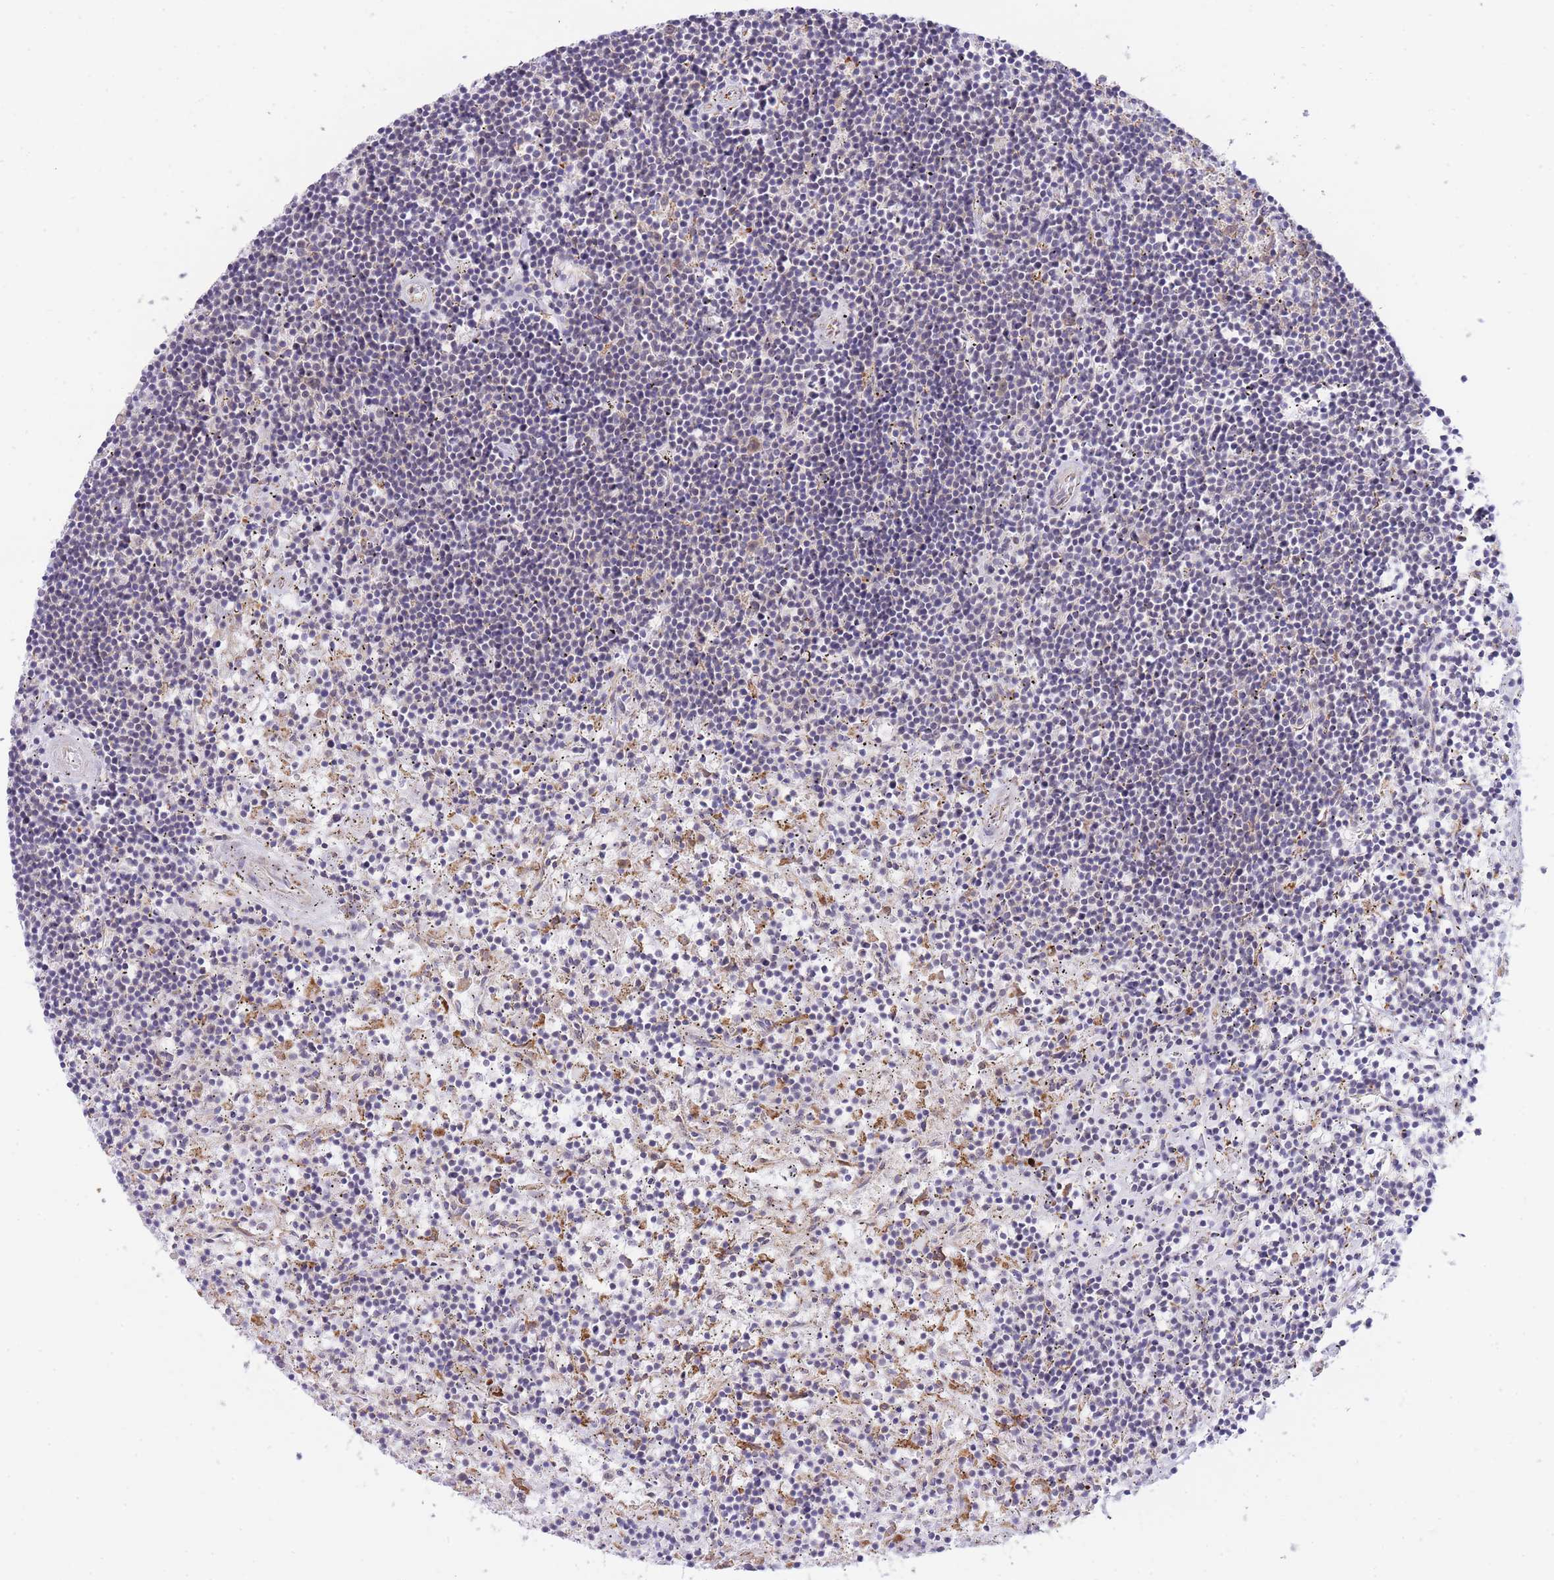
{"staining": {"intensity": "negative", "quantity": "none", "location": "none"}, "tissue": "lymphoma", "cell_type": "Tumor cells", "image_type": "cancer", "snomed": [{"axis": "morphology", "description": "Malignant lymphoma, non-Hodgkin's type, Low grade"}, {"axis": "topography", "description": "Spleen"}], "caption": "The micrograph demonstrates no staining of tumor cells in malignant lymphoma, non-Hodgkin's type (low-grade).", "gene": "EXOSC8", "patient": {"sex": "male", "age": 76}}